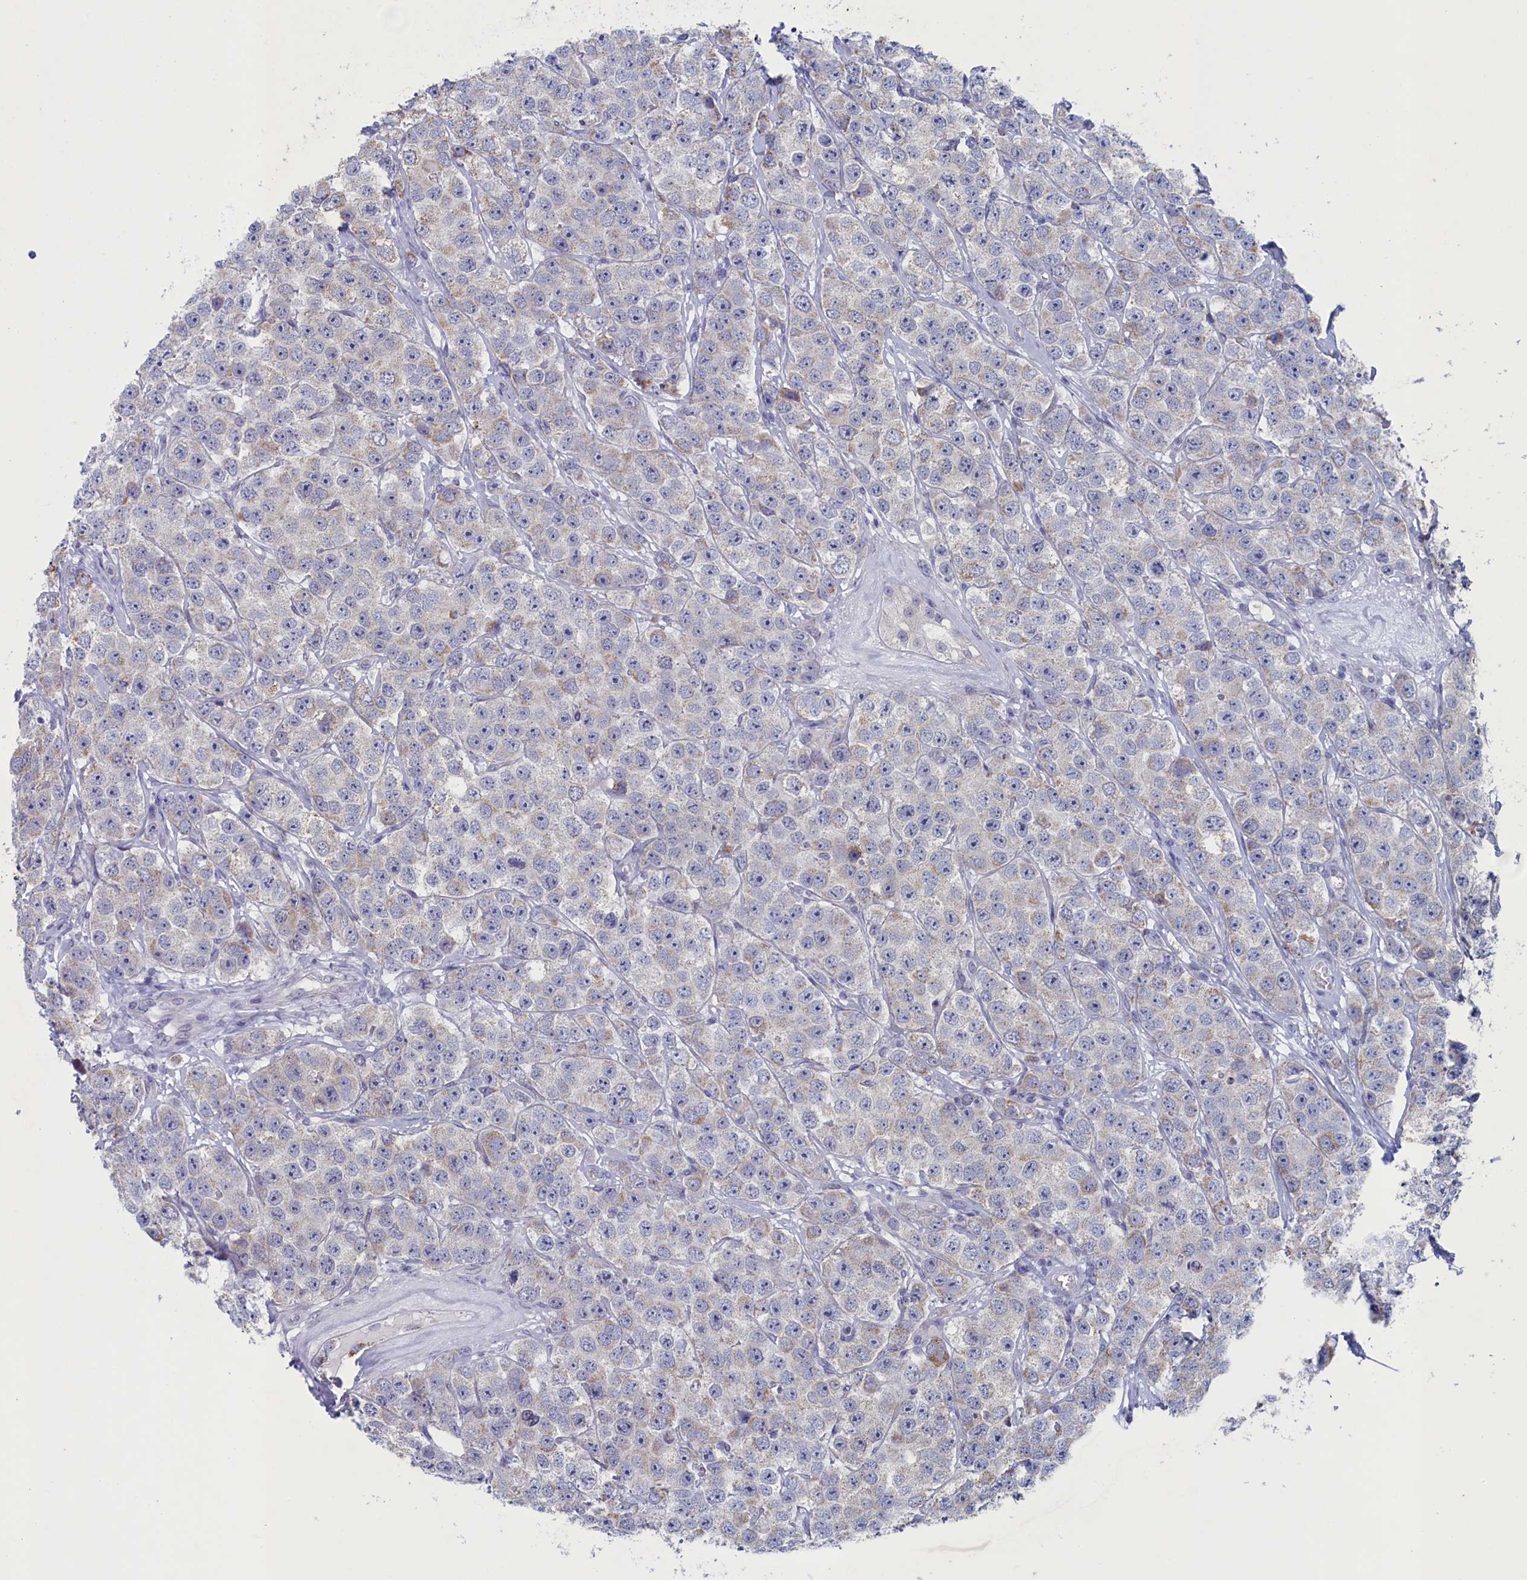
{"staining": {"intensity": "negative", "quantity": "none", "location": "none"}, "tissue": "testis cancer", "cell_type": "Tumor cells", "image_type": "cancer", "snomed": [{"axis": "morphology", "description": "Seminoma, NOS"}, {"axis": "topography", "description": "Testis"}], "caption": "Immunohistochemistry histopathology image of neoplastic tissue: testis cancer stained with DAB demonstrates no significant protein expression in tumor cells. The staining was performed using DAB to visualize the protein expression in brown, while the nuclei were stained in blue with hematoxylin (Magnification: 20x).", "gene": "WDR76", "patient": {"sex": "male", "age": 28}}